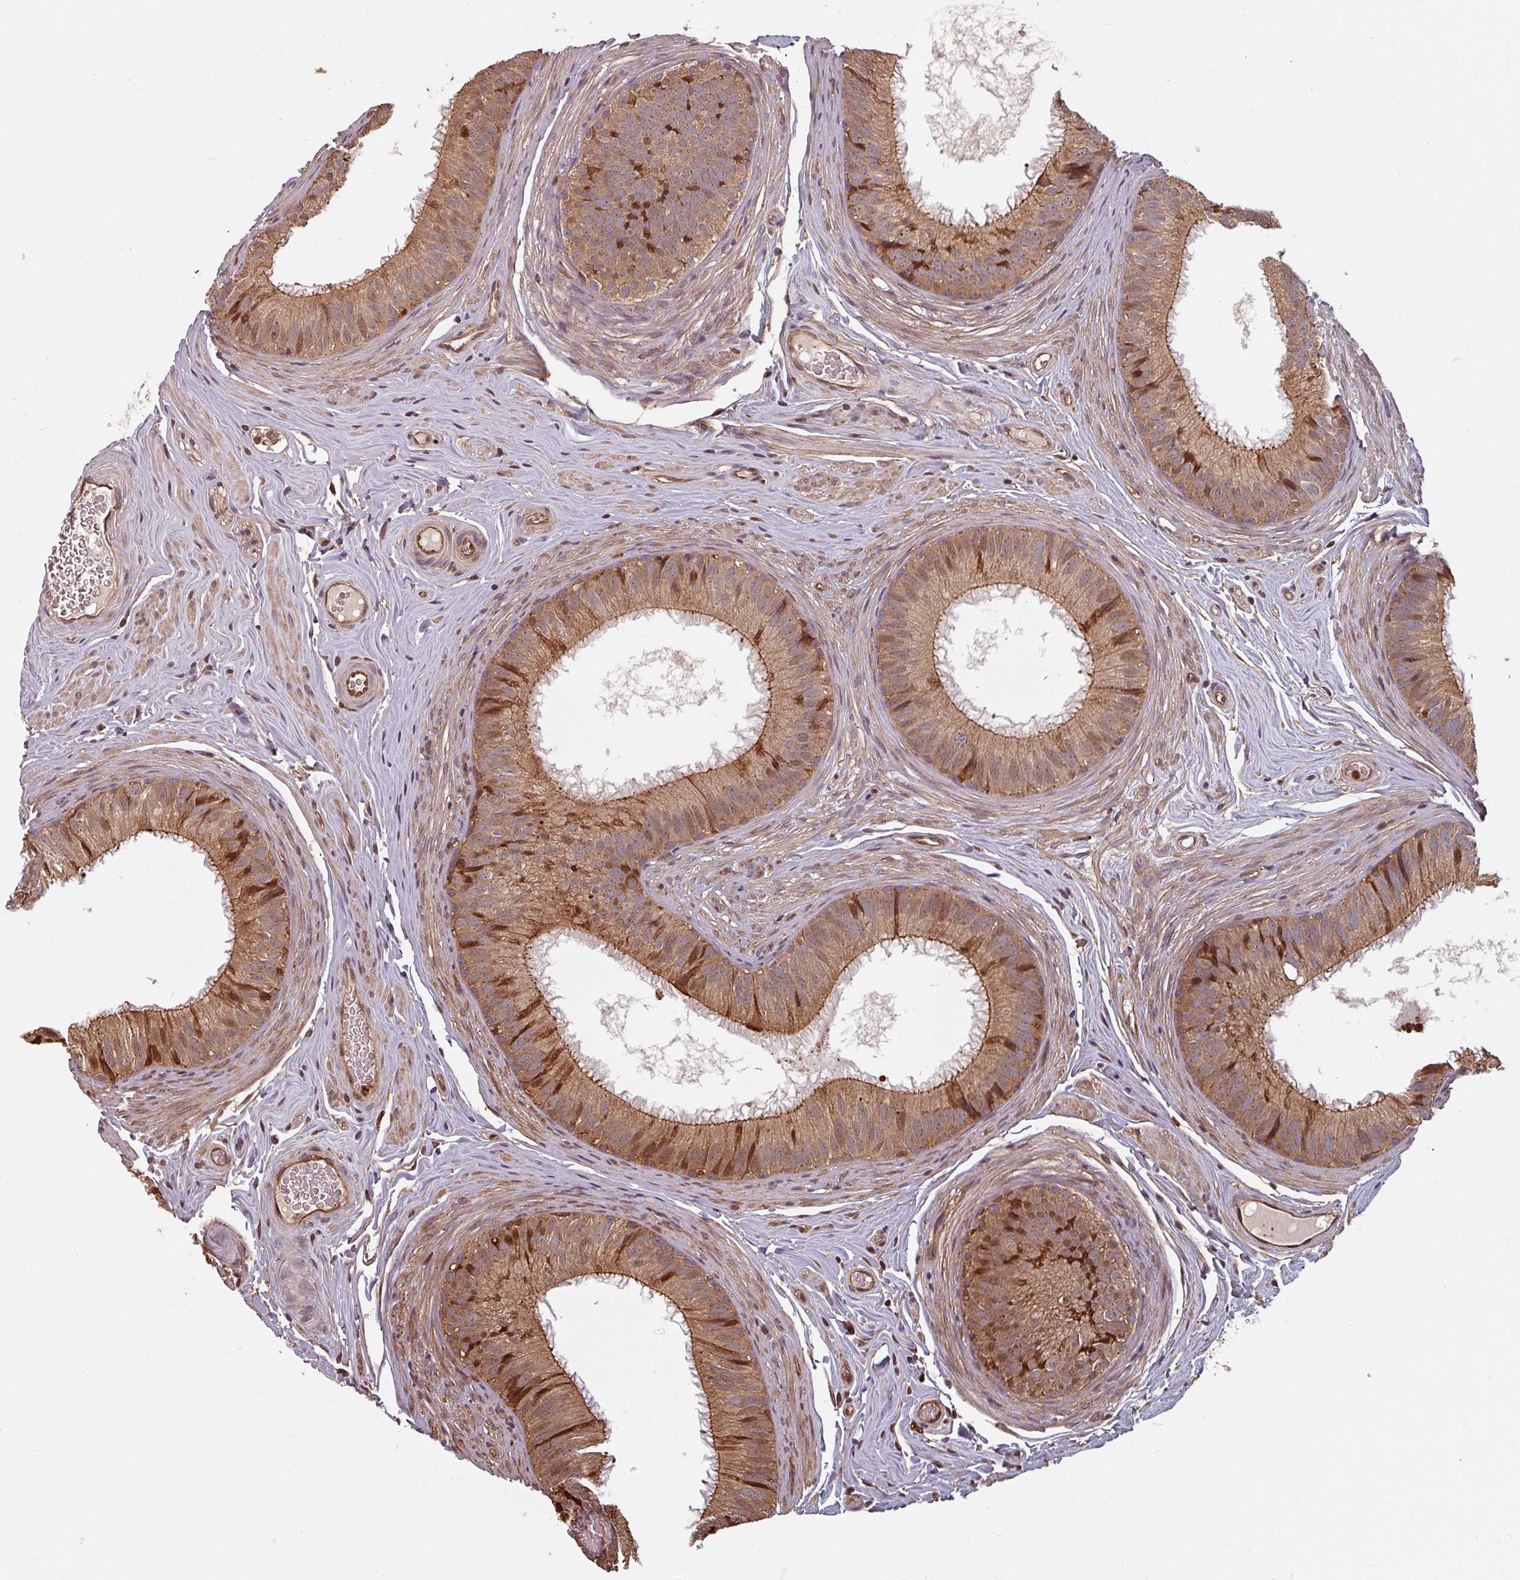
{"staining": {"intensity": "moderate", "quantity": ">75%", "location": "cytoplasmic/membranous,nuclear"}, "tissue": "epididymis", "cell_type": "Glandular cells", "image_type": "normal", "snomed": [{"axis": "morphology", "description": "Normal tissue, NOS"}, {"axis": "topography", "description": "Epididymis, spermatic cord, NOS"}], "caption": "This is a histology image of immunohistochemistry staining of unremarkable epididymis, which shows moderate staining in the cytoplasmic/membranous,nuclear of glandular cells.", "gene": "EID1", "patient": {"sex": "male", "age": 25}}